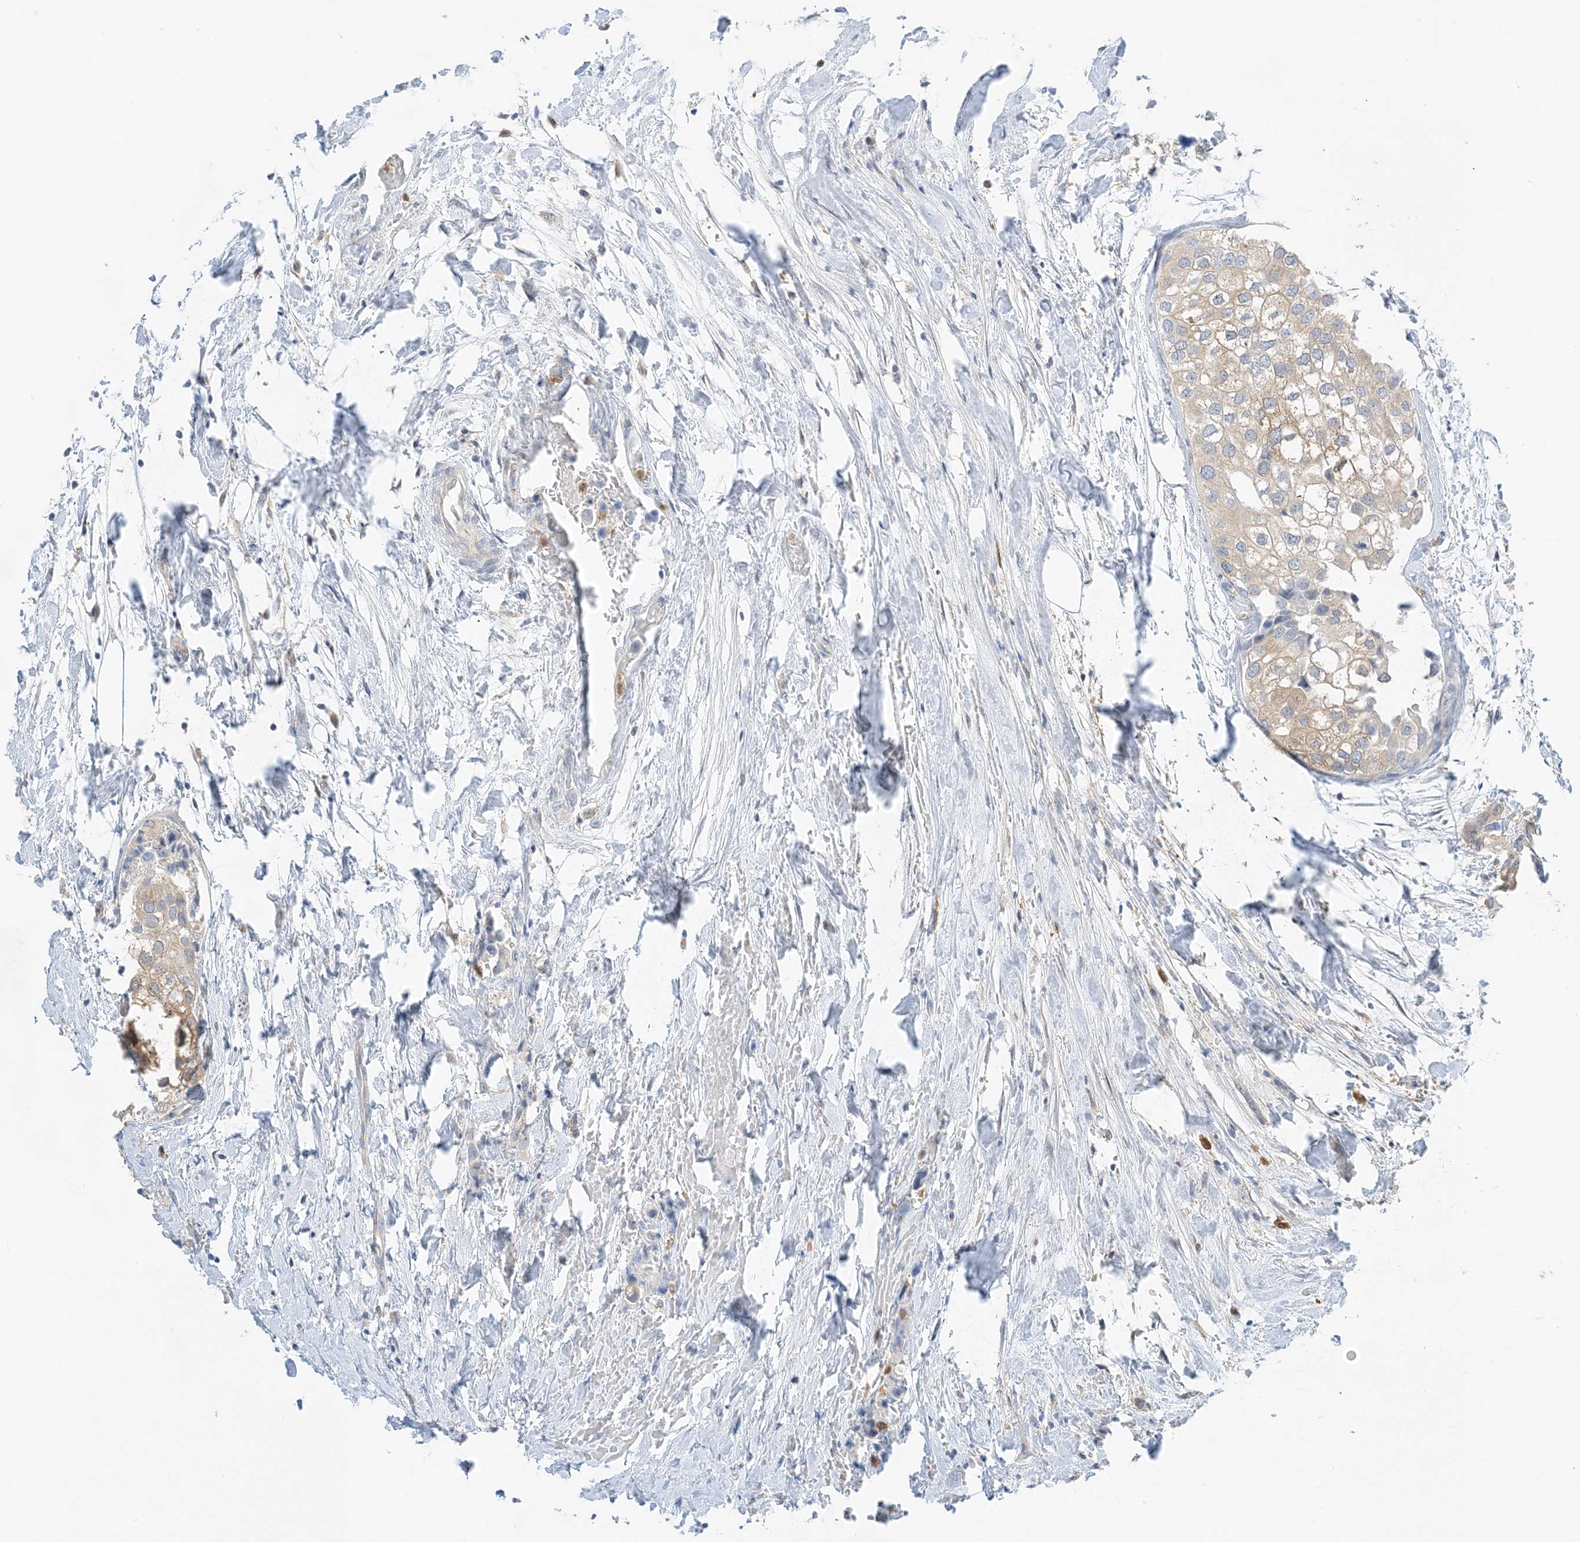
{"staining": {"intensity": "negative", "quantity": "none", "location": "none"}, "tissue": "urothelial cancer", "cell_type": "Tumor cells", "image_type": "cancer", "snomed": [{"axis": "morphology", "description": "Urothelial carcinoma, High grade"}, {"axis": "topography", "description": "Urinary bladder"}], "caption": "DAB immunohistochemical staining of urothelial cancer displays no significant expression in tumor cells.", "gene": "KIFBP", "patient": {"sex": "male", "age": 64}}